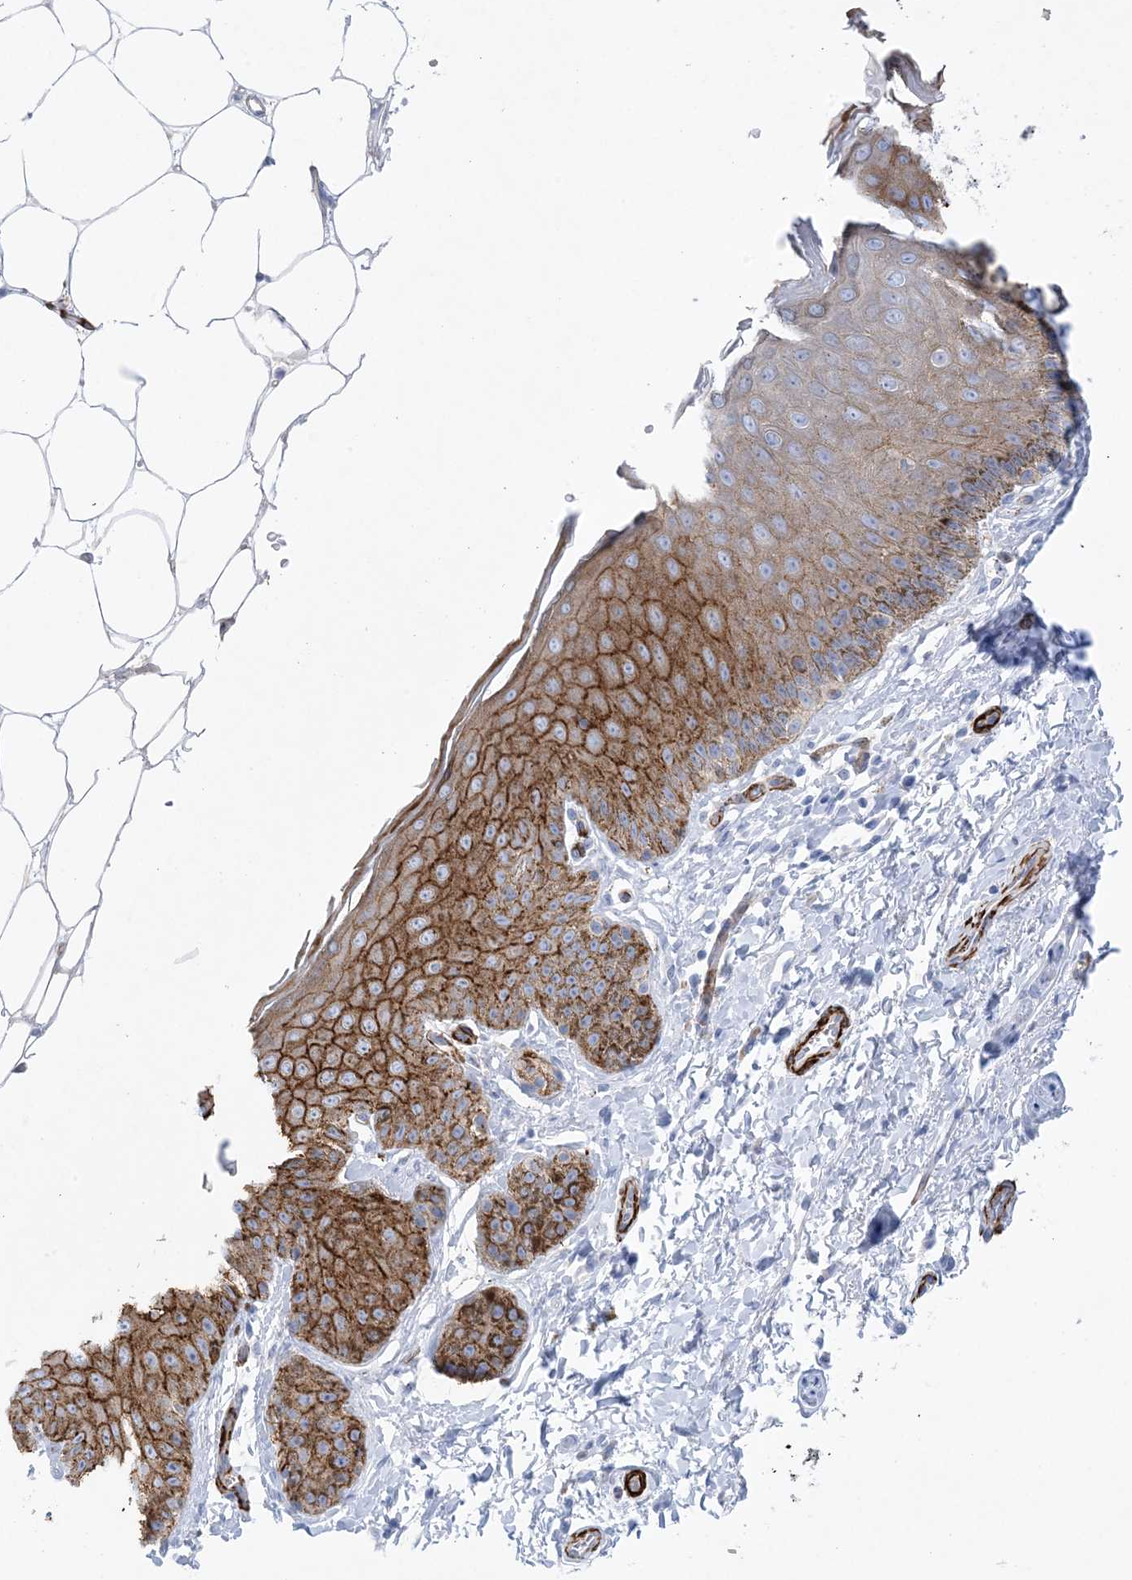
{"staining": {"intensity": "strong", "quantity": "25%-75%", "location": "cytoplasmic/membranous"}, "tissue": "skin", "cell_type": "Epidermal cells", "image_type": "normal", "snomed": [{"axis": "morphology", "description": "Normal tissue, NOS"}, {"axis": "topography", "description": "Anal"}], "caption": "Brown immunohistochemical staining in unremarkable skin reveals strong cytoplasmic/membranous positivity in about 25%-75% of epidermal cells. (IHC, brightfield microscopy, high magnification).", "gene": "SHANK1", "patient": {"sex": "male", "age": 44}}